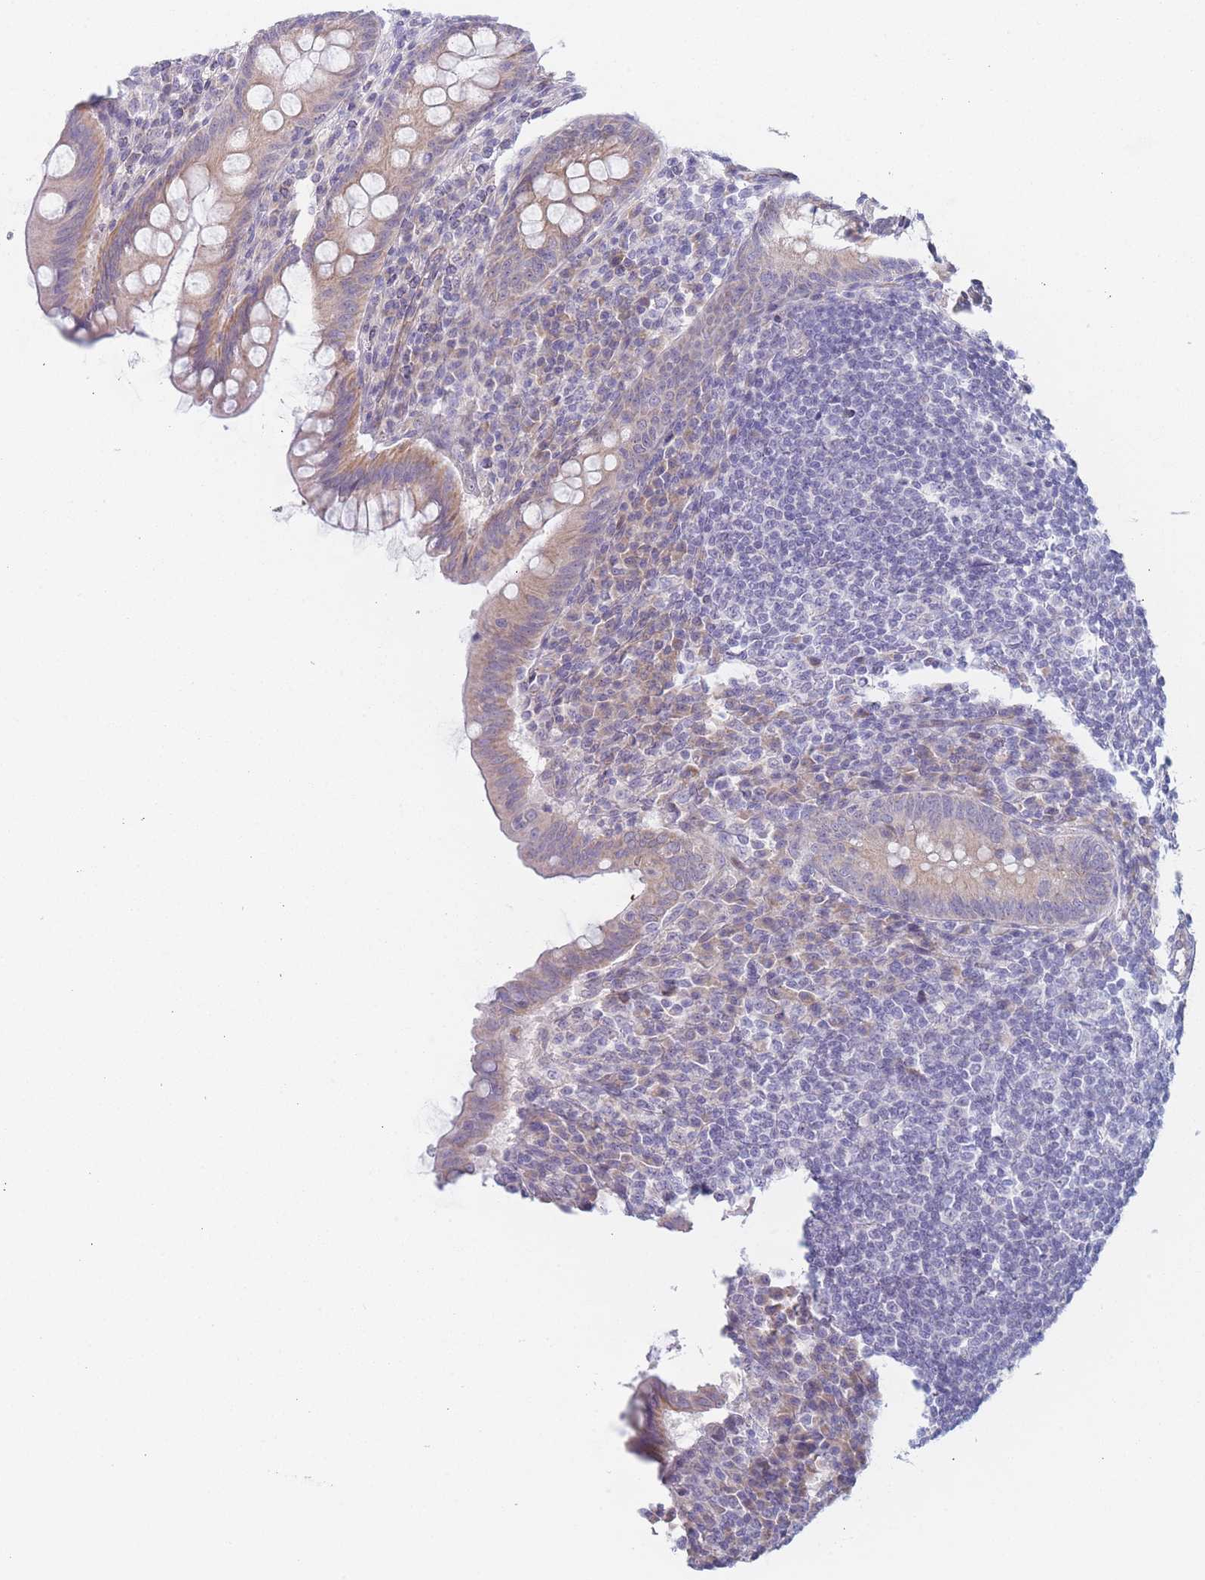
{"staining": {"intensity": "moderate", "quantity": "25%-75%", "location": "cytoplasmic/membranous"}, "tissue": "appendix", "cell_type": "Glandular cells", "image_type": "normal", "snomed": [{"axis": "morphology", "description": "Normal tissue, NOS"}, {"axis": "topography", "description": "Appendix"}], "caption": "Approximately 25%-75% of glandular cells in unremarkable appendix reveal moderate cytoplasmic/membranous protein staining as visualized by brown immunohistochemical staining.", "gene": "FAM227B", "patient": {"sex": "female", "age": 33}}